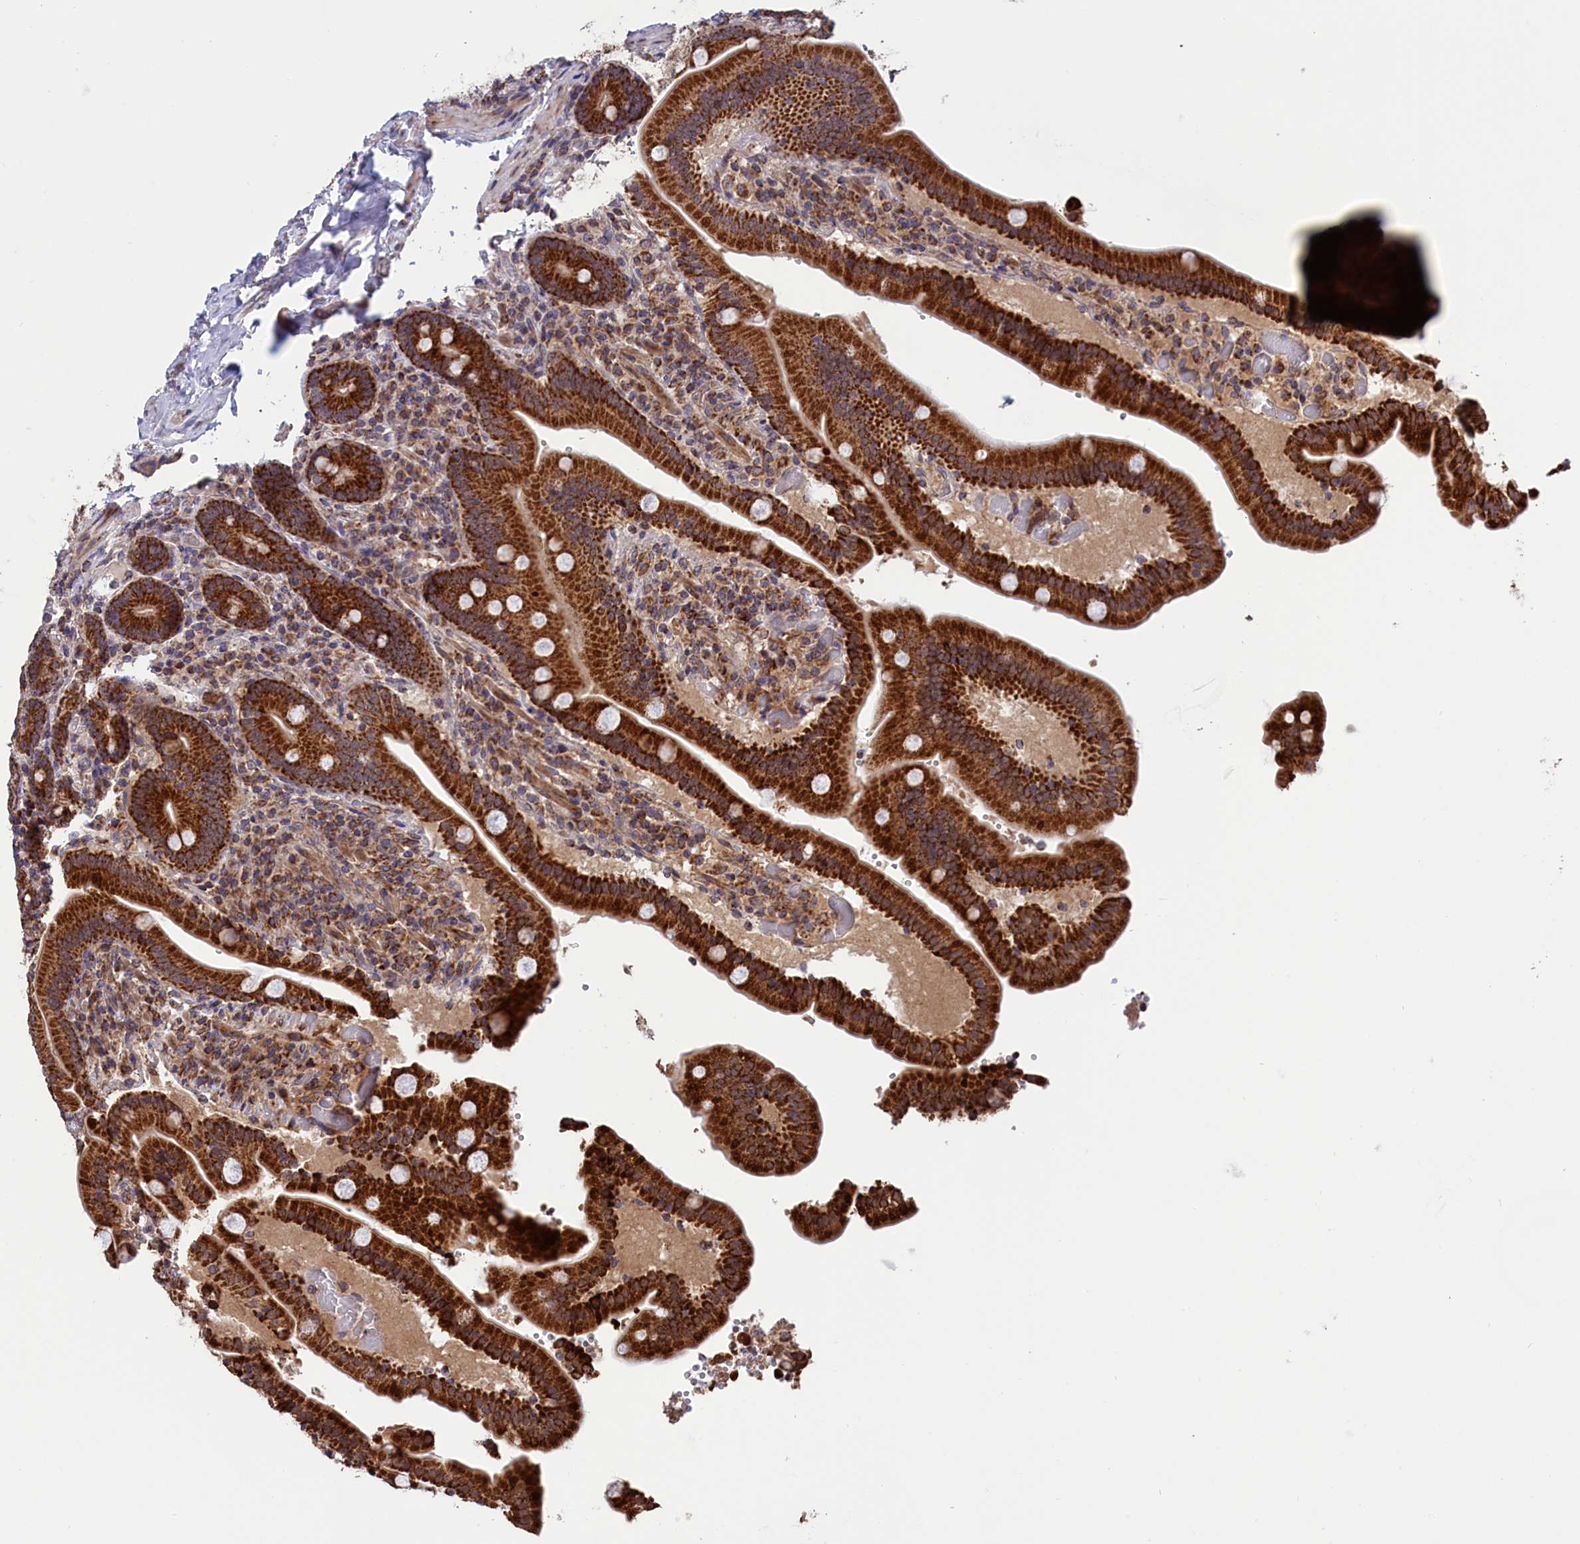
{"staining": {"intensity": "strong", "quantity": ">75%", "location": "cytoplasmic/membranous"}, "tissue": "duodenum", "cell_type": "Glandular cells", "image_type": "normal", "snomed": [{"axis": "morphology", "description": "Normal tissue, NOS"}, {"axis": "topography", "description": "Duodenum"}], "caption": "IHC (DAB) staining of normal human duodenum displays strong cytoplasmic/membranous protein expression in approximately >75% of glandular cells.", "gene": "TIMM44", "patient": {"sex": "female", "age": 62}}